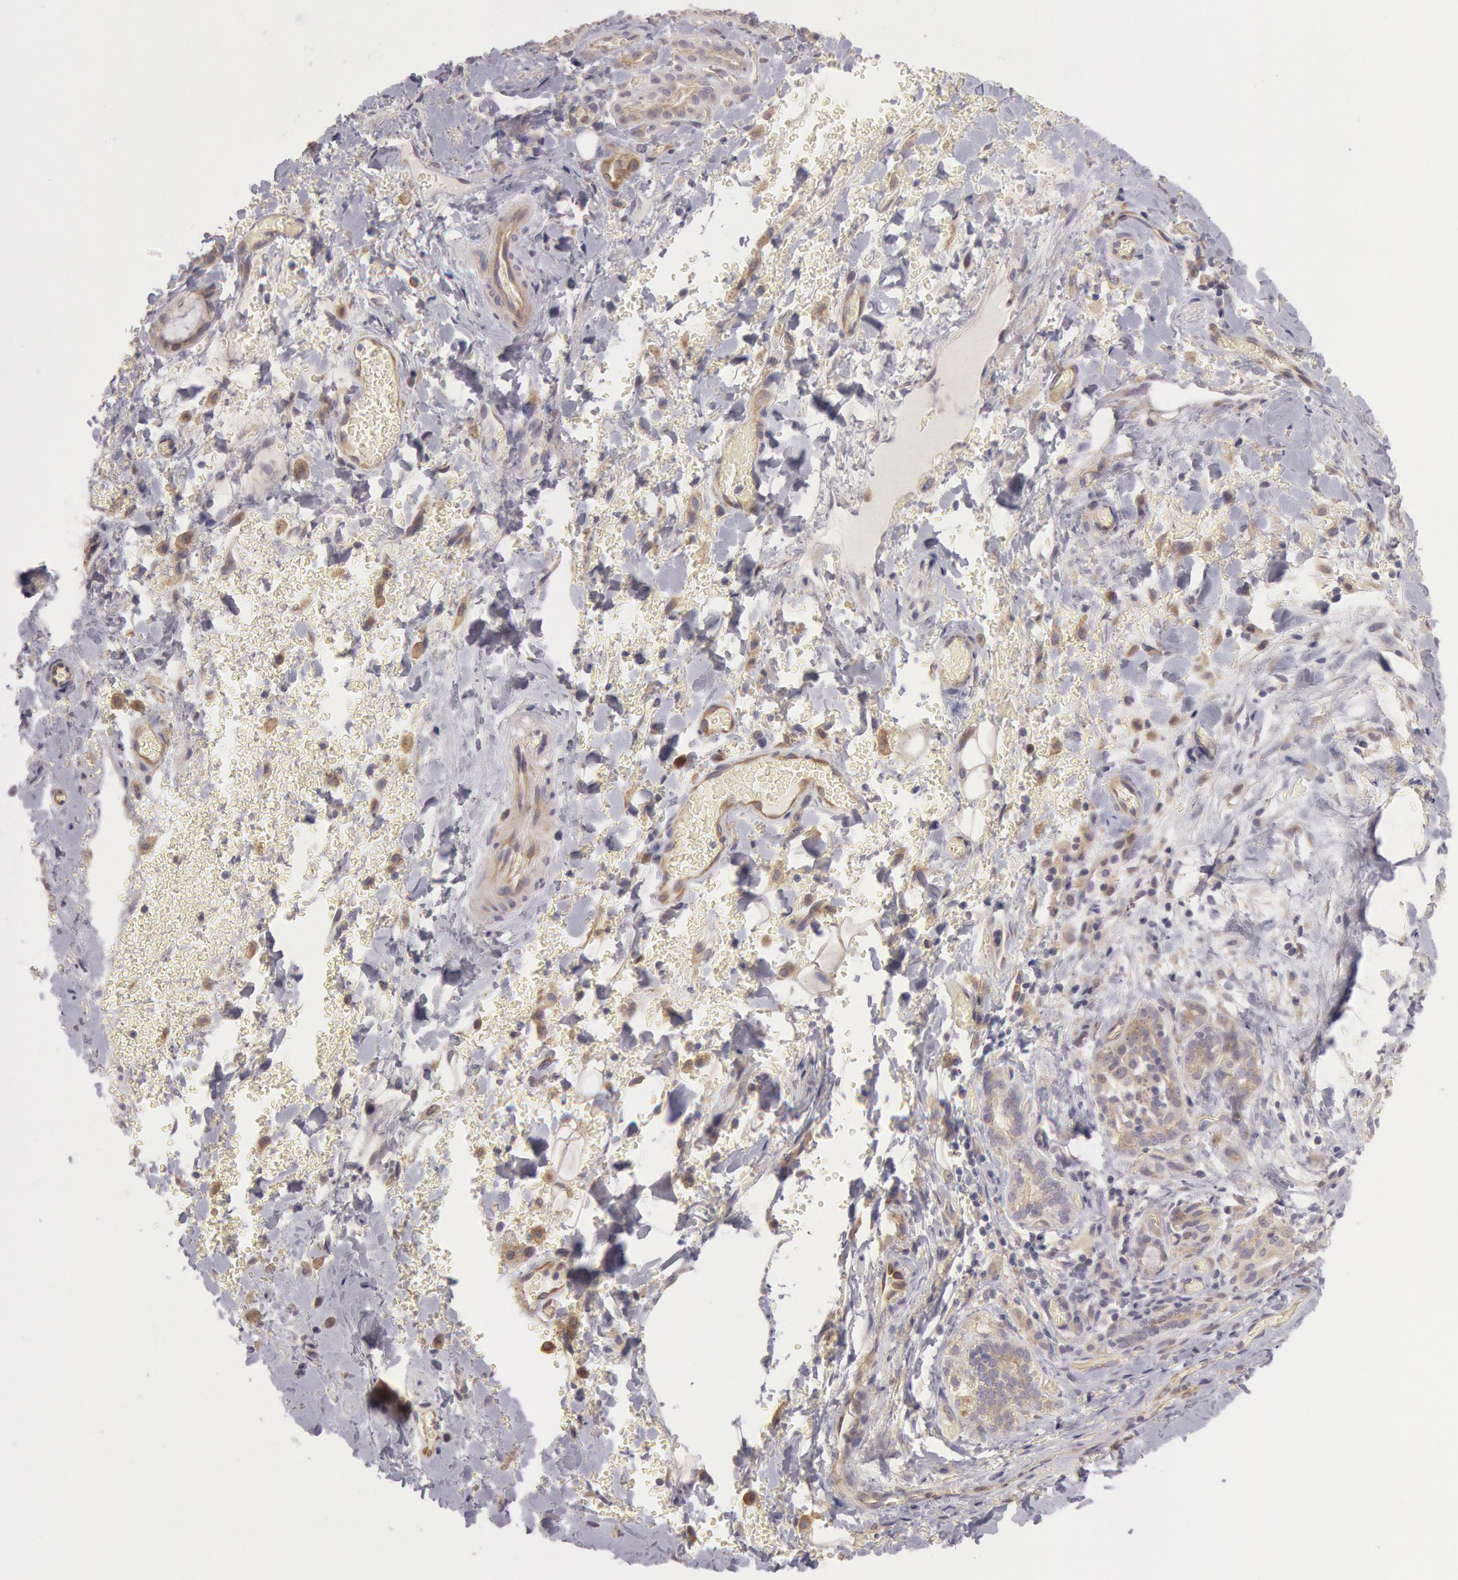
{"staining": {"intensity": "negative", "quantity": "none", "location": "none"}, "tissue": "thyroid gland", "cell_type": "Glandular cells", "image_type": "normal", "snomed": [{"axis": "morphology", "description": "Normal tissue, NOS"}, {"axis": "topography", "description": "Thyroid gland"}], "caption": "Immunohistochemical staining of benign human thyroid gland displays no significant positivity in glandular cells.", "gene": "AMOTL1", "patient": {"sex": "male", "age": 61}}